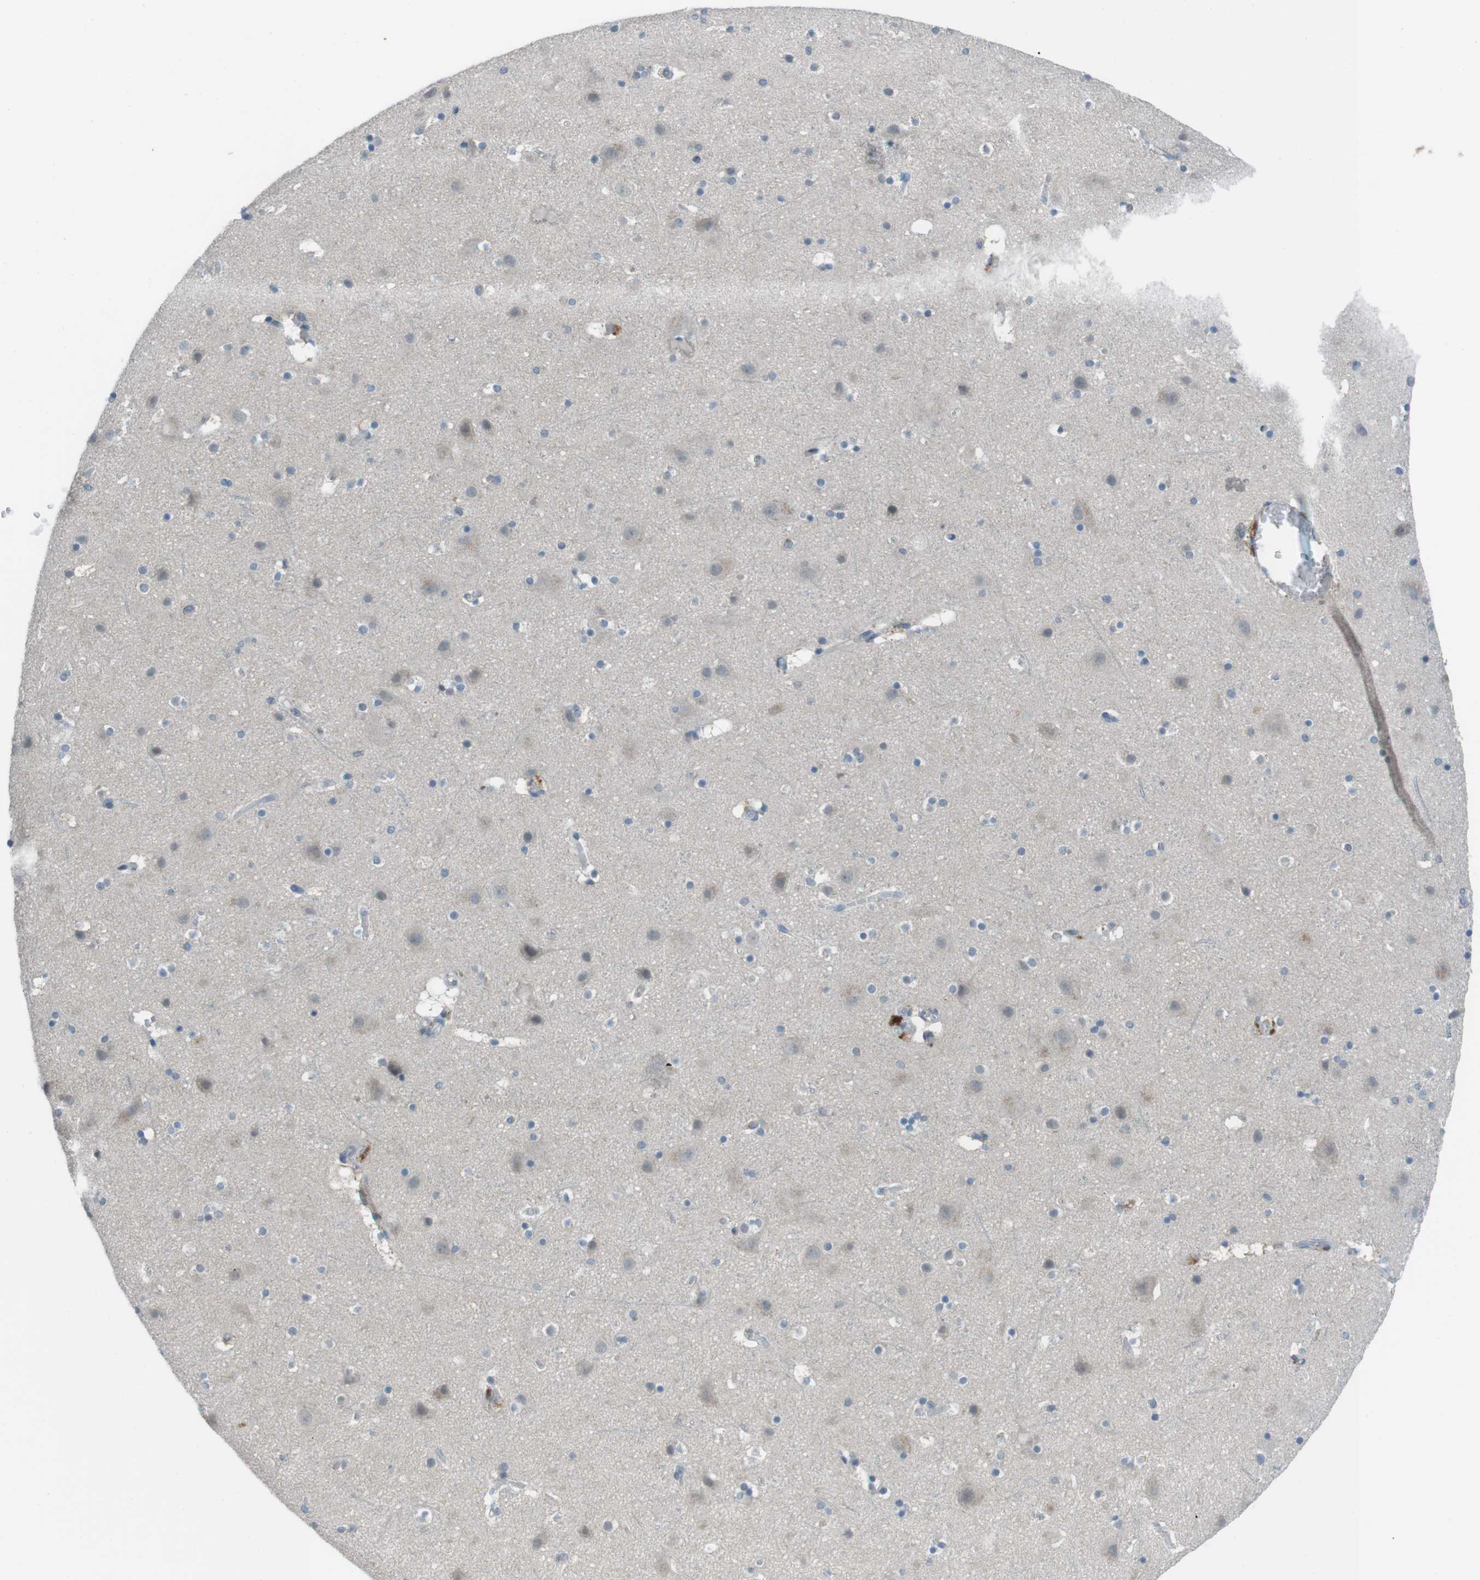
{"staining": {"intensity": "negative", "quantity": "none", "location": "none"}, "tissue": "cerebral cortex", "cell_type": "Endothelial cells", "image_type": "normal", "snomed": [{"axis": "morphology", "description": "Normal tissue, NOS"}, {"axis": "topography", "description": "Cerebral cortex"}], "caption": "The micrograph displays no staining of endothelial cells in unremarkable cerebral cortex. (DAB (3,3'-diaminobenzidine) IHC, high magnification).", "gene": "FCRLA", "patient": {"sex": "male", "age": 45}}